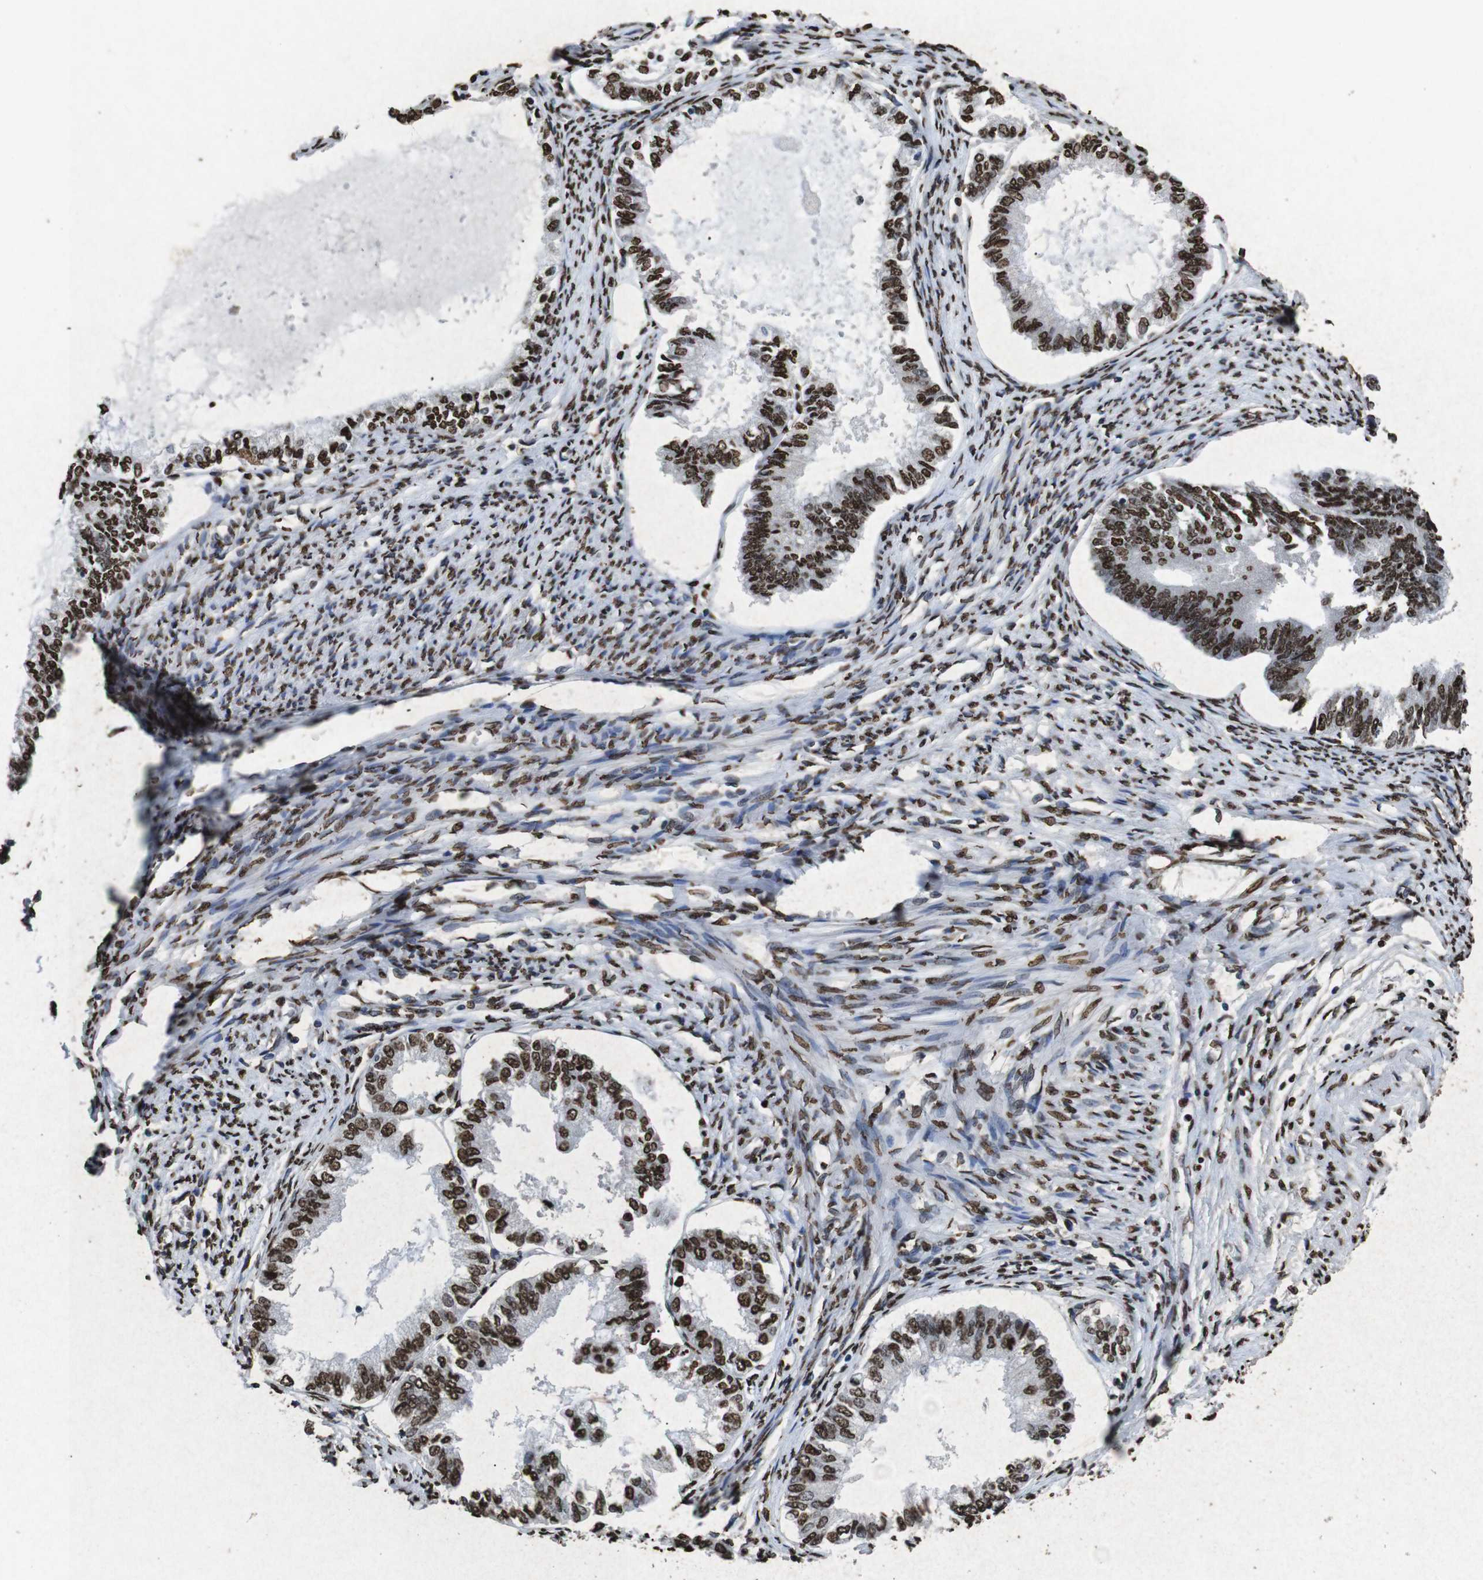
{"staining": {"intensity": "strong", "quantity": ">75%", "location": "nuclear"}, "tissue": "endometrial cancer", "cell_type": "Tumor cells", "image_type": "cancer", "snomed": [{"axis": "morphology", "description": "Adenocarcinoma, NOS"}, {"axis": "topography", "description": "Endometrium"}], "caption": "Adenocarcinoma (endometrial) stained with DAB (3,3'-diaminobenzidine) immunohistochemistry displays high levels of strong nuclear expression in about >75% of tumor cells.", "gene": "MDM2", "patient": {"sex": "female", "age": 86}}